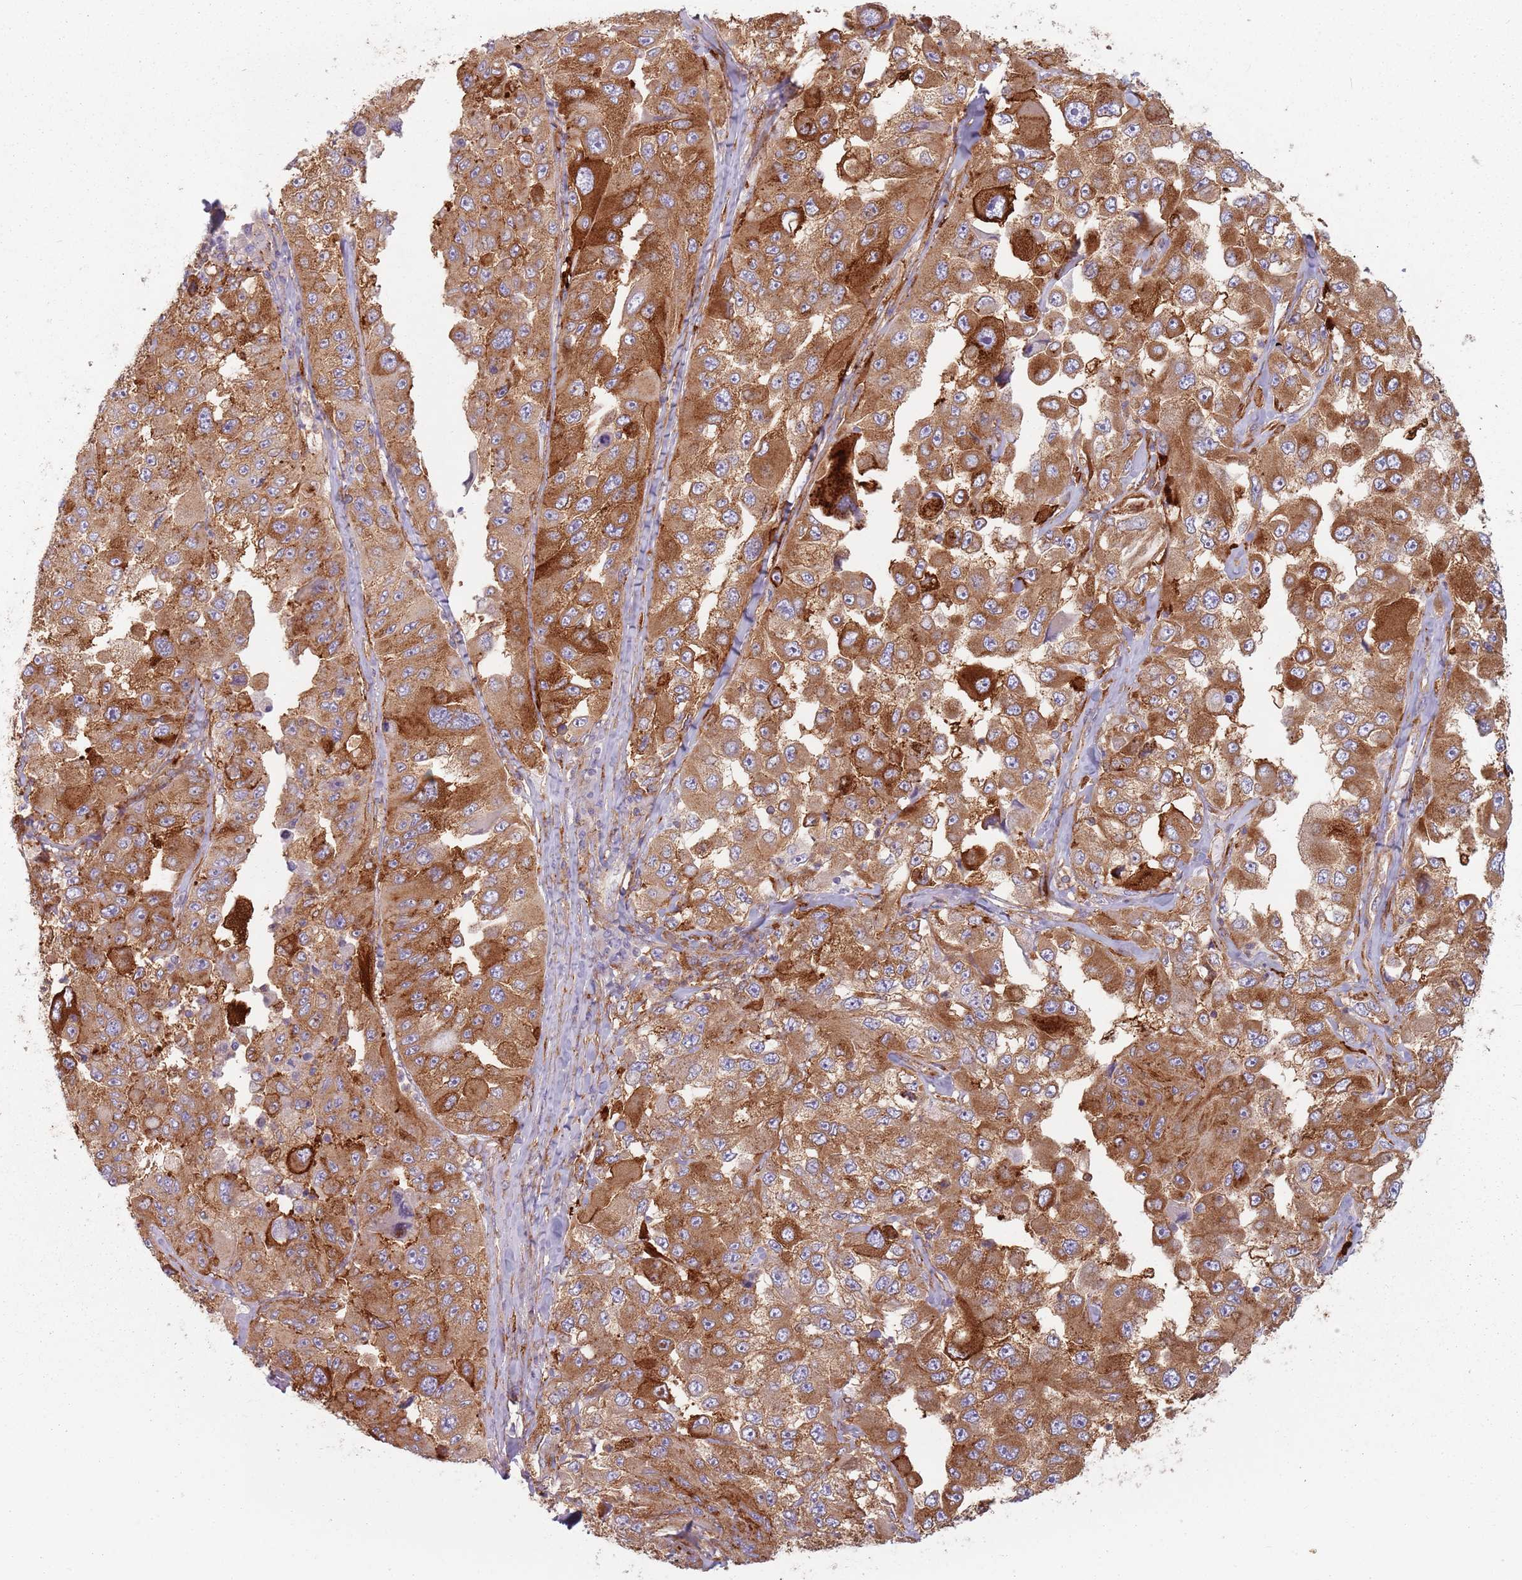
{"staining": {"intensity": "strong", "quantity": ">75%", "location": "cytoplasmic/membranous"}, "tissue": "melanoma", "cell_type": "Tumor cells", "image_type": "cancer", "snomed": [{"axis": "morphology", "description": "Malignant melanoma, Metastatic site"}, {"axis": "topography", "description": "Lymph node"}], "caption": "Protein positivity by immunohistochemistry reveals strong cytoplasmic/membranous positivity in approximately >75% of tumor cells in malignant melanoma (metastatic site). (IHC, brightfield microscopy, high magnification).", "gene": "TPD52L2", "patient": {"sex": "male", "age": 62}}